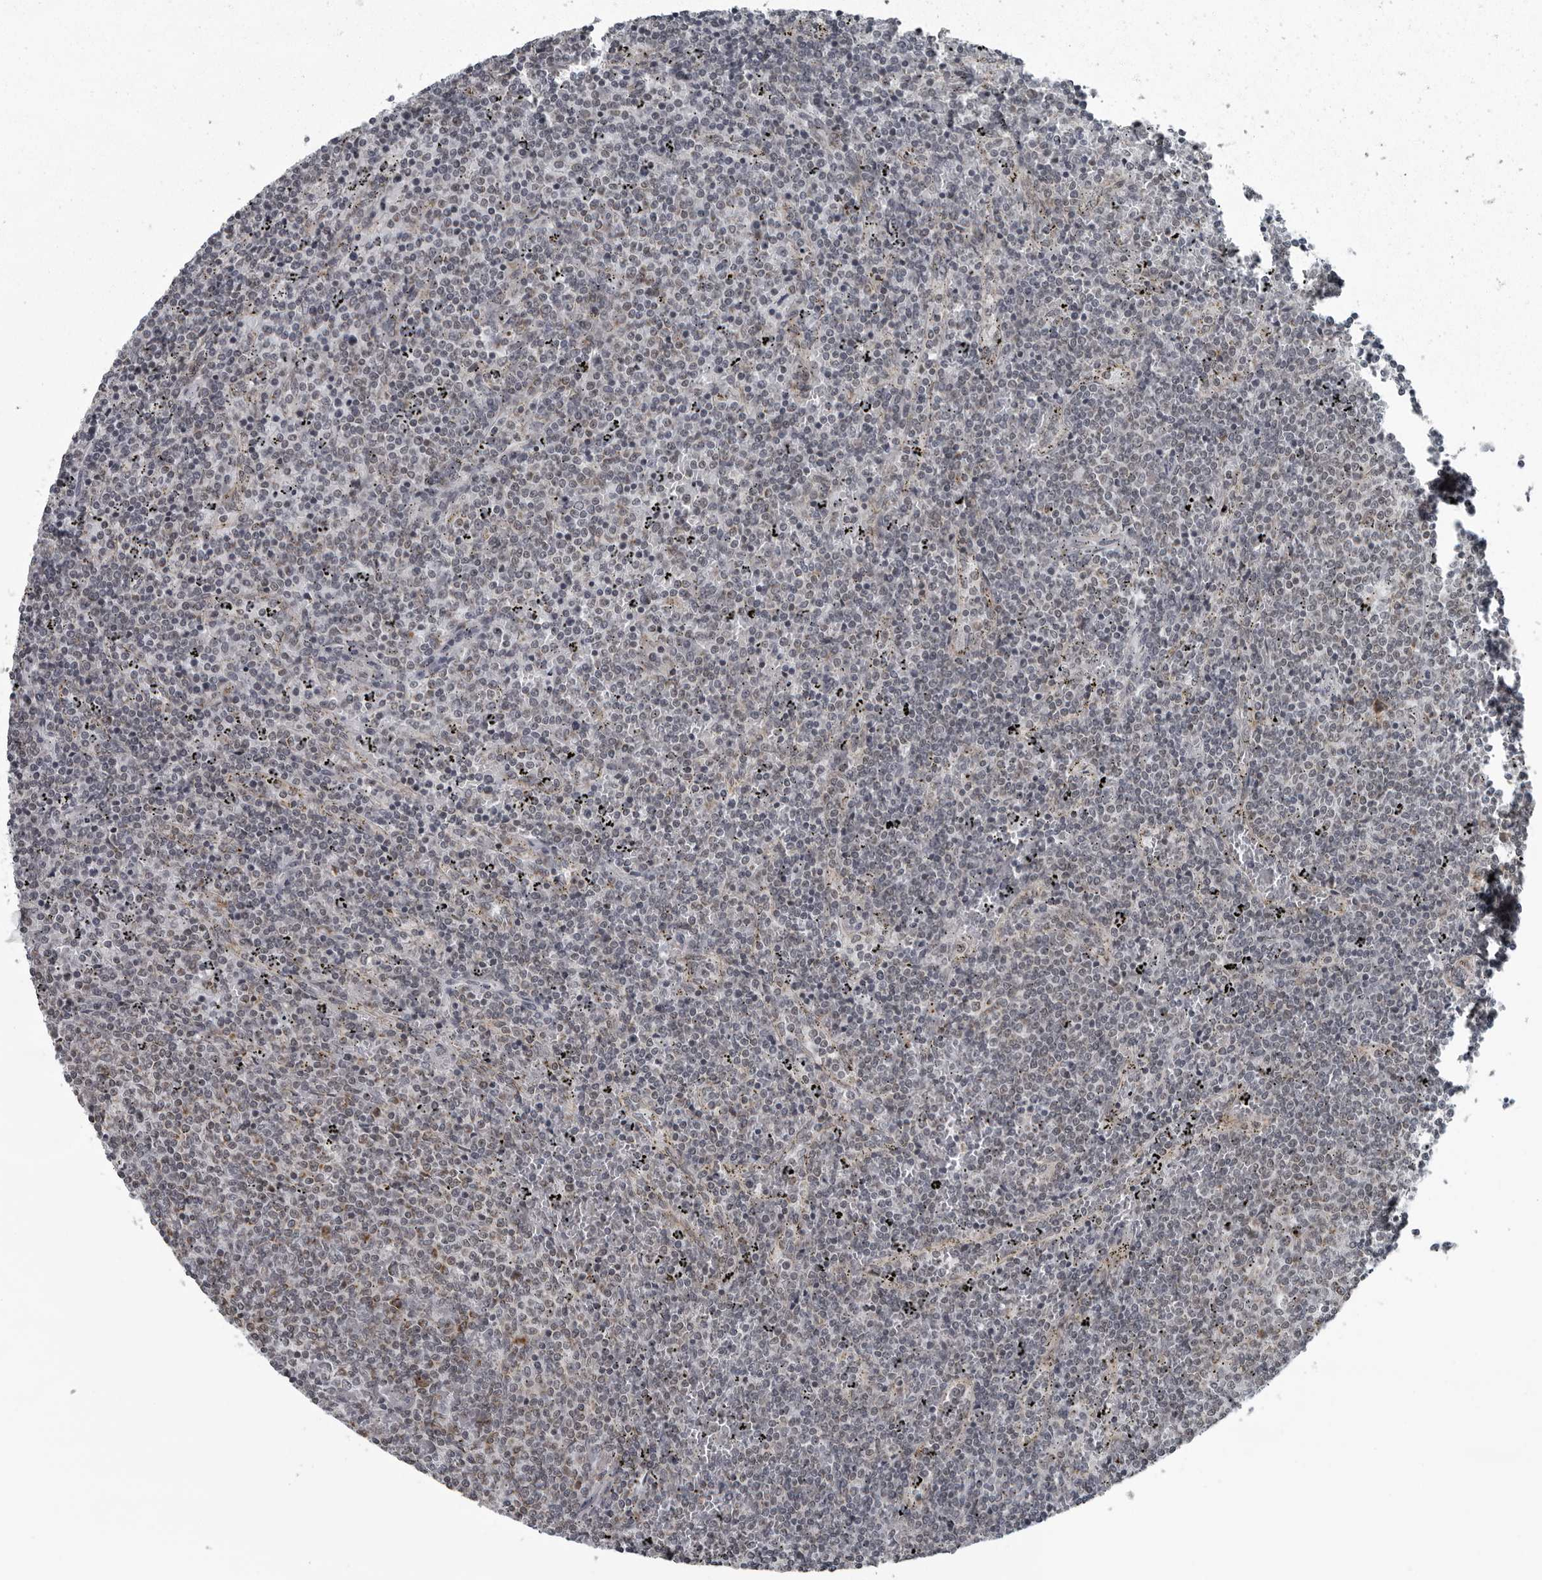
{"staining": {"intensity": "negative", "quantity": "none", "location": "none"}, "tissue": "lymphoma", "cell_type": "Tumor cells", "image_type": "cancer", "snomed": [{"axis": "morphology", "description": "Malignant lymphoma, non-Hodgkin's type, Low grade"}, {"axis": "topography", "description": "Spleen"}], "caption": "Immunohistochemistry (IHC) photomicrograph of lymphoma stained for a protein (brown), which exhibits no staining in tumor cells. The staining was performed using DAB to visualize the protein expression in brown, while the nuclei were stained in blue with hematoxylin (Magnification: 20x).", "gene": "RTCA", "patient": {"sex": "female", "age": 50}}